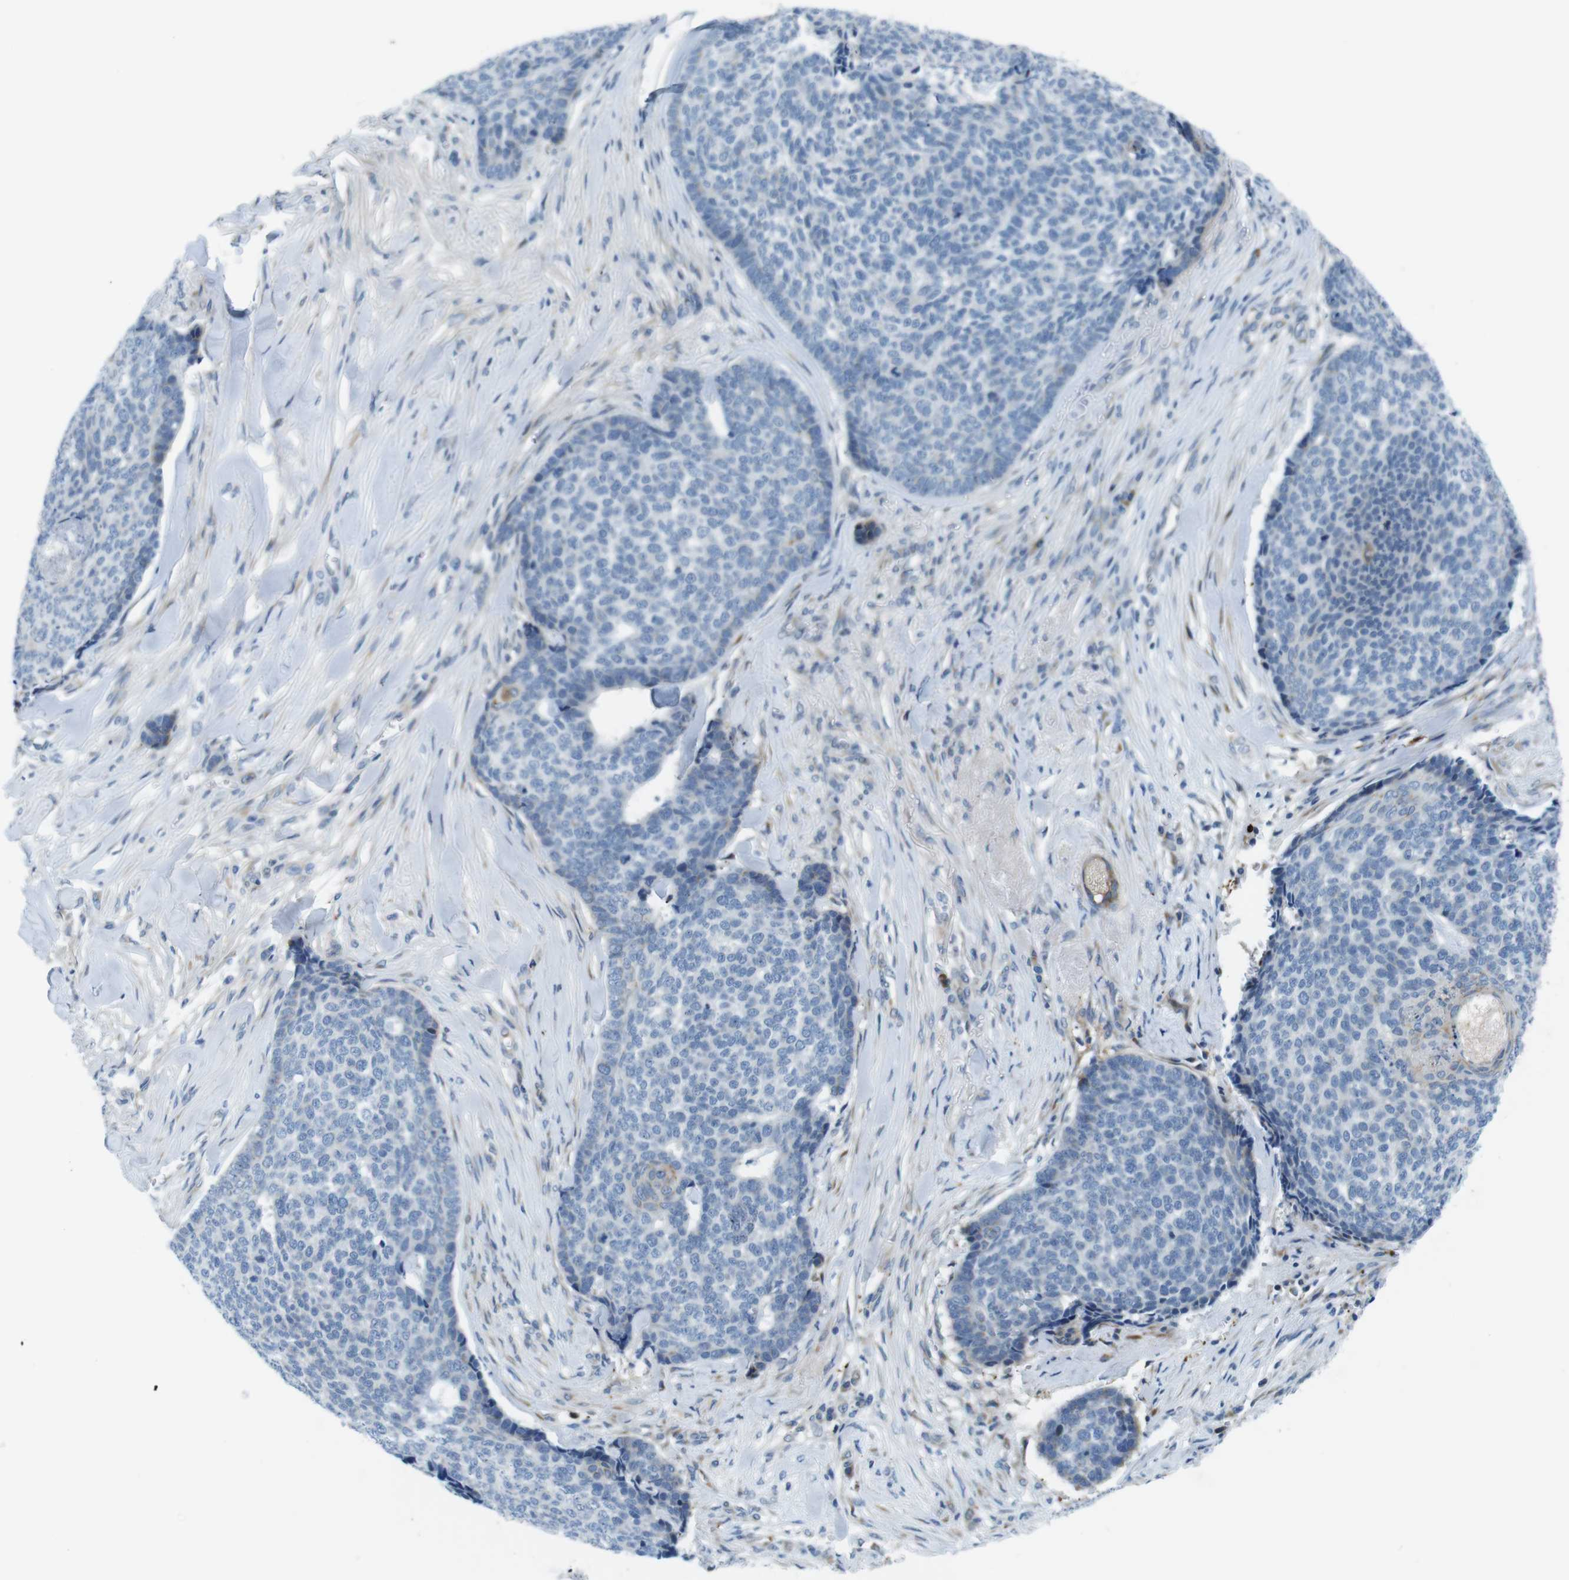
{"staining": {"intensity": "negative", "quantity": "none", "location": "none"}, "tissue": "skin cancer", "cell_type": "Tumor cells", "image_type": "cancer", "snomed": [{"axis": "morphology", "description": "Basal cell carcinoma"}, {"axis": "topography", "description": "Skin"}], "caption": "IHC image of neoplastic tissue: human basal cell carcinoma (skin) stained with DAB (3,3'-diaminobenzidine) demonstrates no significant protein staining in tumor cells.", "gene": "ZDHHC3", "patient": {"sex": "male", "age": 84}}